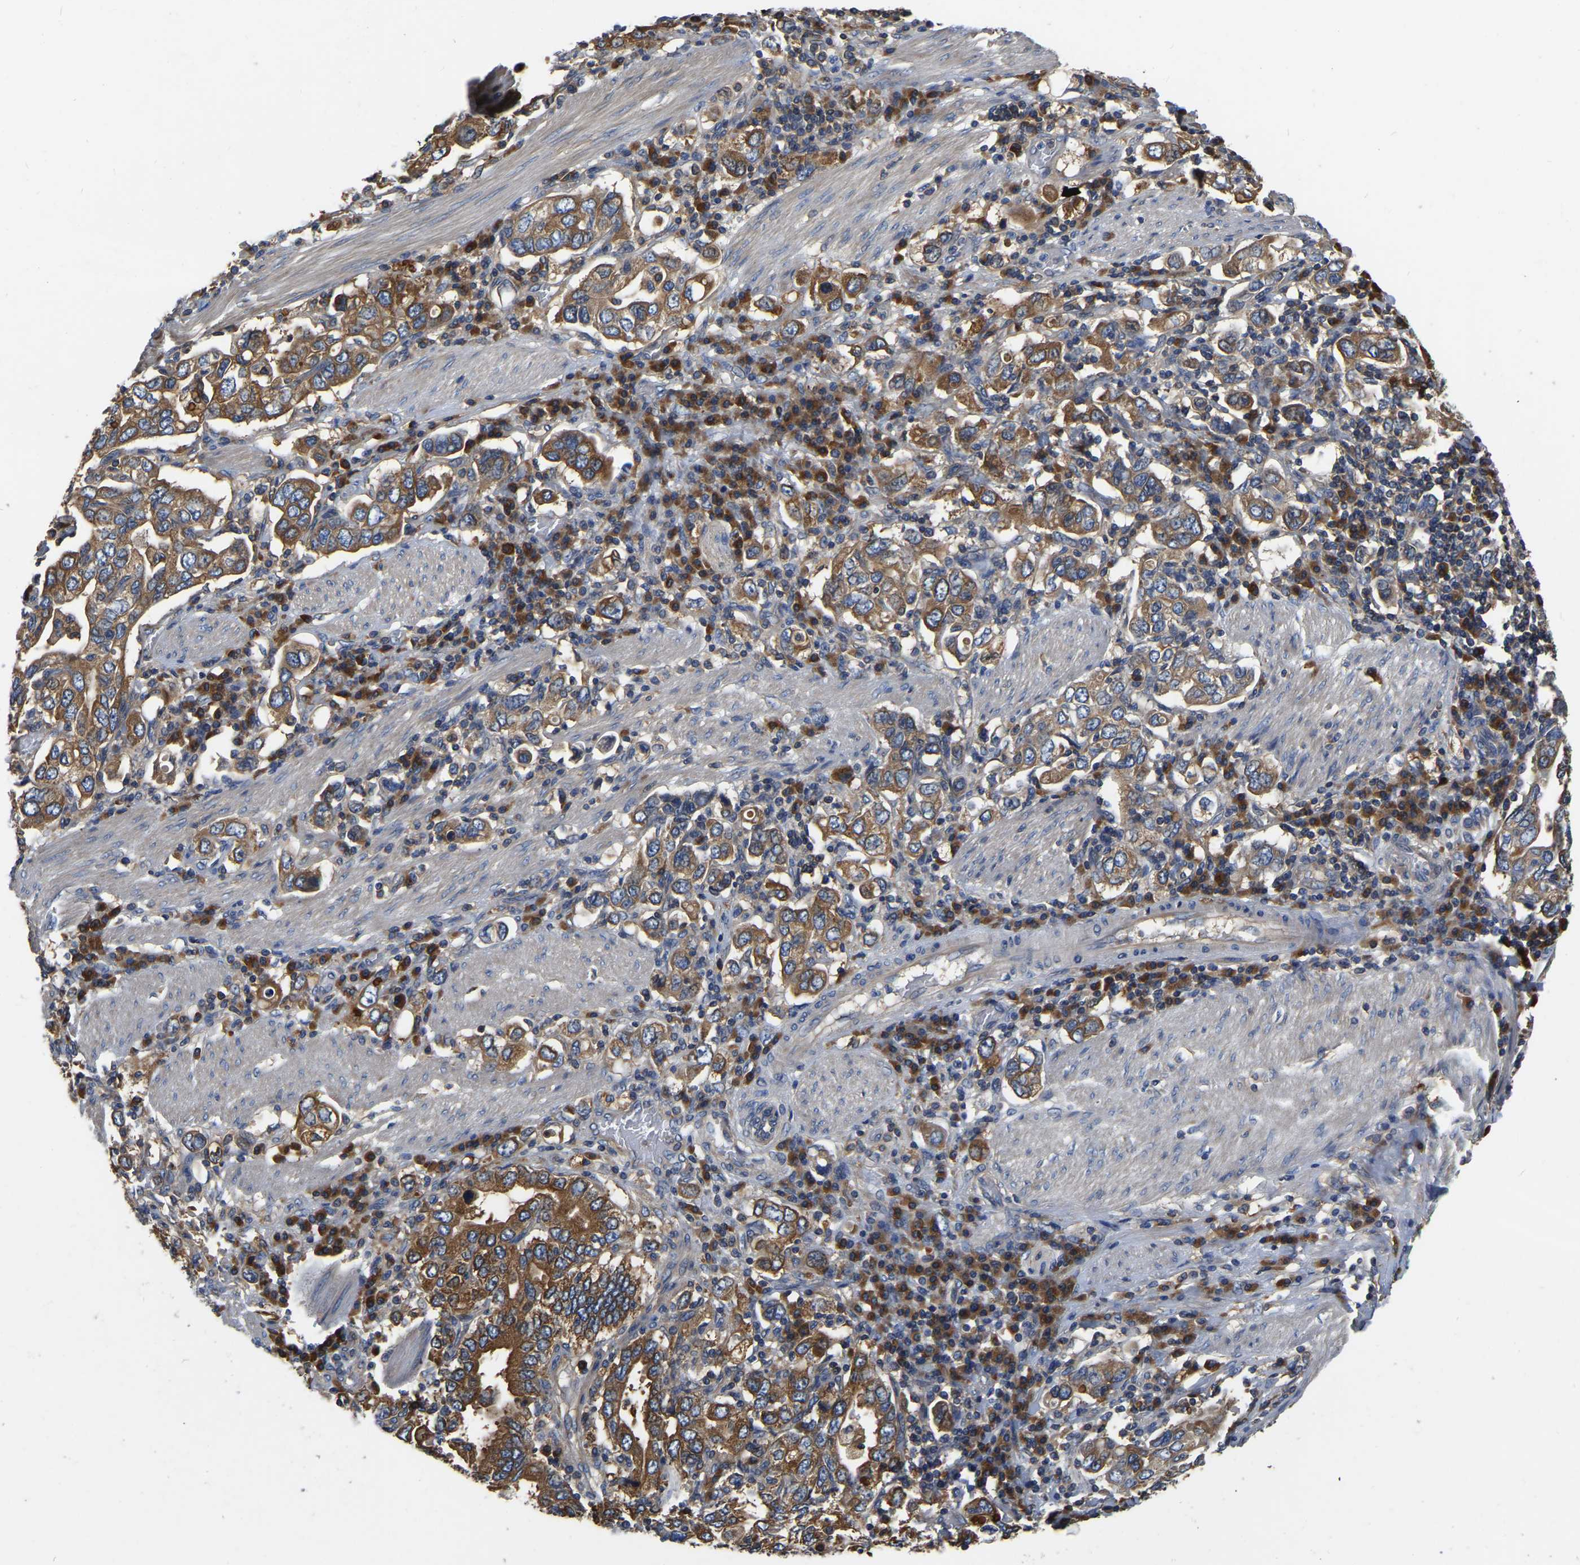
{"staining": {"intensity": "moderate", "quantity": ">75%", "location": "cytoplasmic/membranous"}, "tissue": "stomach cancer", "cell_type": "Tumor cells", "image_type": "cancer", "snomed": [{"axis": "morphology", "description": "Adenocarcinoma, NOS"}, {"axis": "topography", "description": "Stomach, upper"}], "caption": "Stomach cancer stained for a protein demonstrates moderate cytoplasmic/membranous positivity in tumor cells. The protein of interest is shown in brown color, while the nuclei are stained blue.", "gene": "GARS1", "patient": {"sex": "male", "age": 62}}